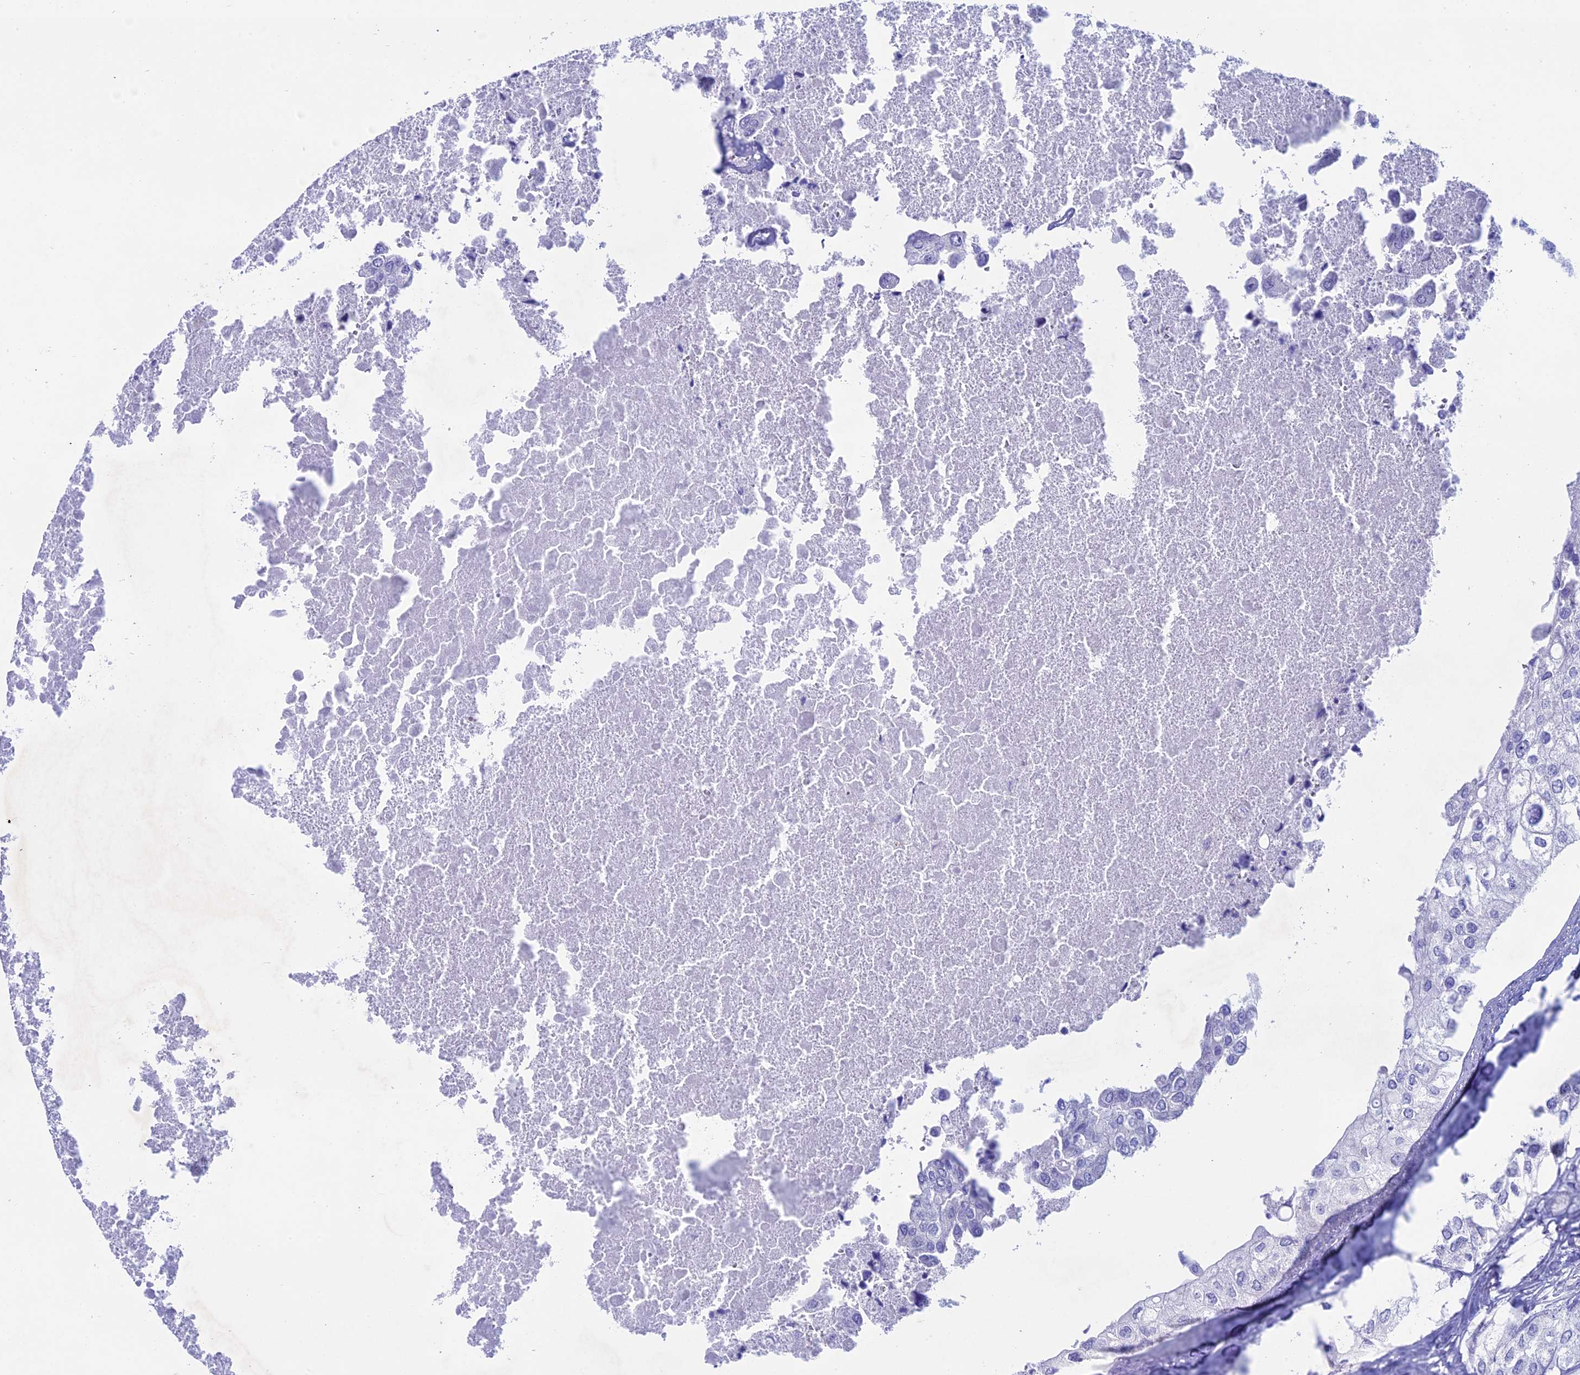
{"staining": {"intensity": "negative", "quantity": "none", "location": "none"}, "tissue": "urothelial cancer", "cell_type": "Tumor cells", "image_type": "cancer", "snomed": [{"axis": "morphology", "description": "Urothelial carcinoma, High grade"}, {"axis": "topography", "description": "Urinary bladder"}], "caption": "IHC histopathology image of urothelial cancer stained for a protein (brown), which demonstrates no positivity in tumor cells. The staining was performed using DAB (3,3'-diaminobenzidine) to visualize the protein expression in brown, while the nuclei were stained in blue with hematoxylin (Magnification: 20x).", "gene": "OR2AE1", "patient": {"sex": "male", "age": 64}}